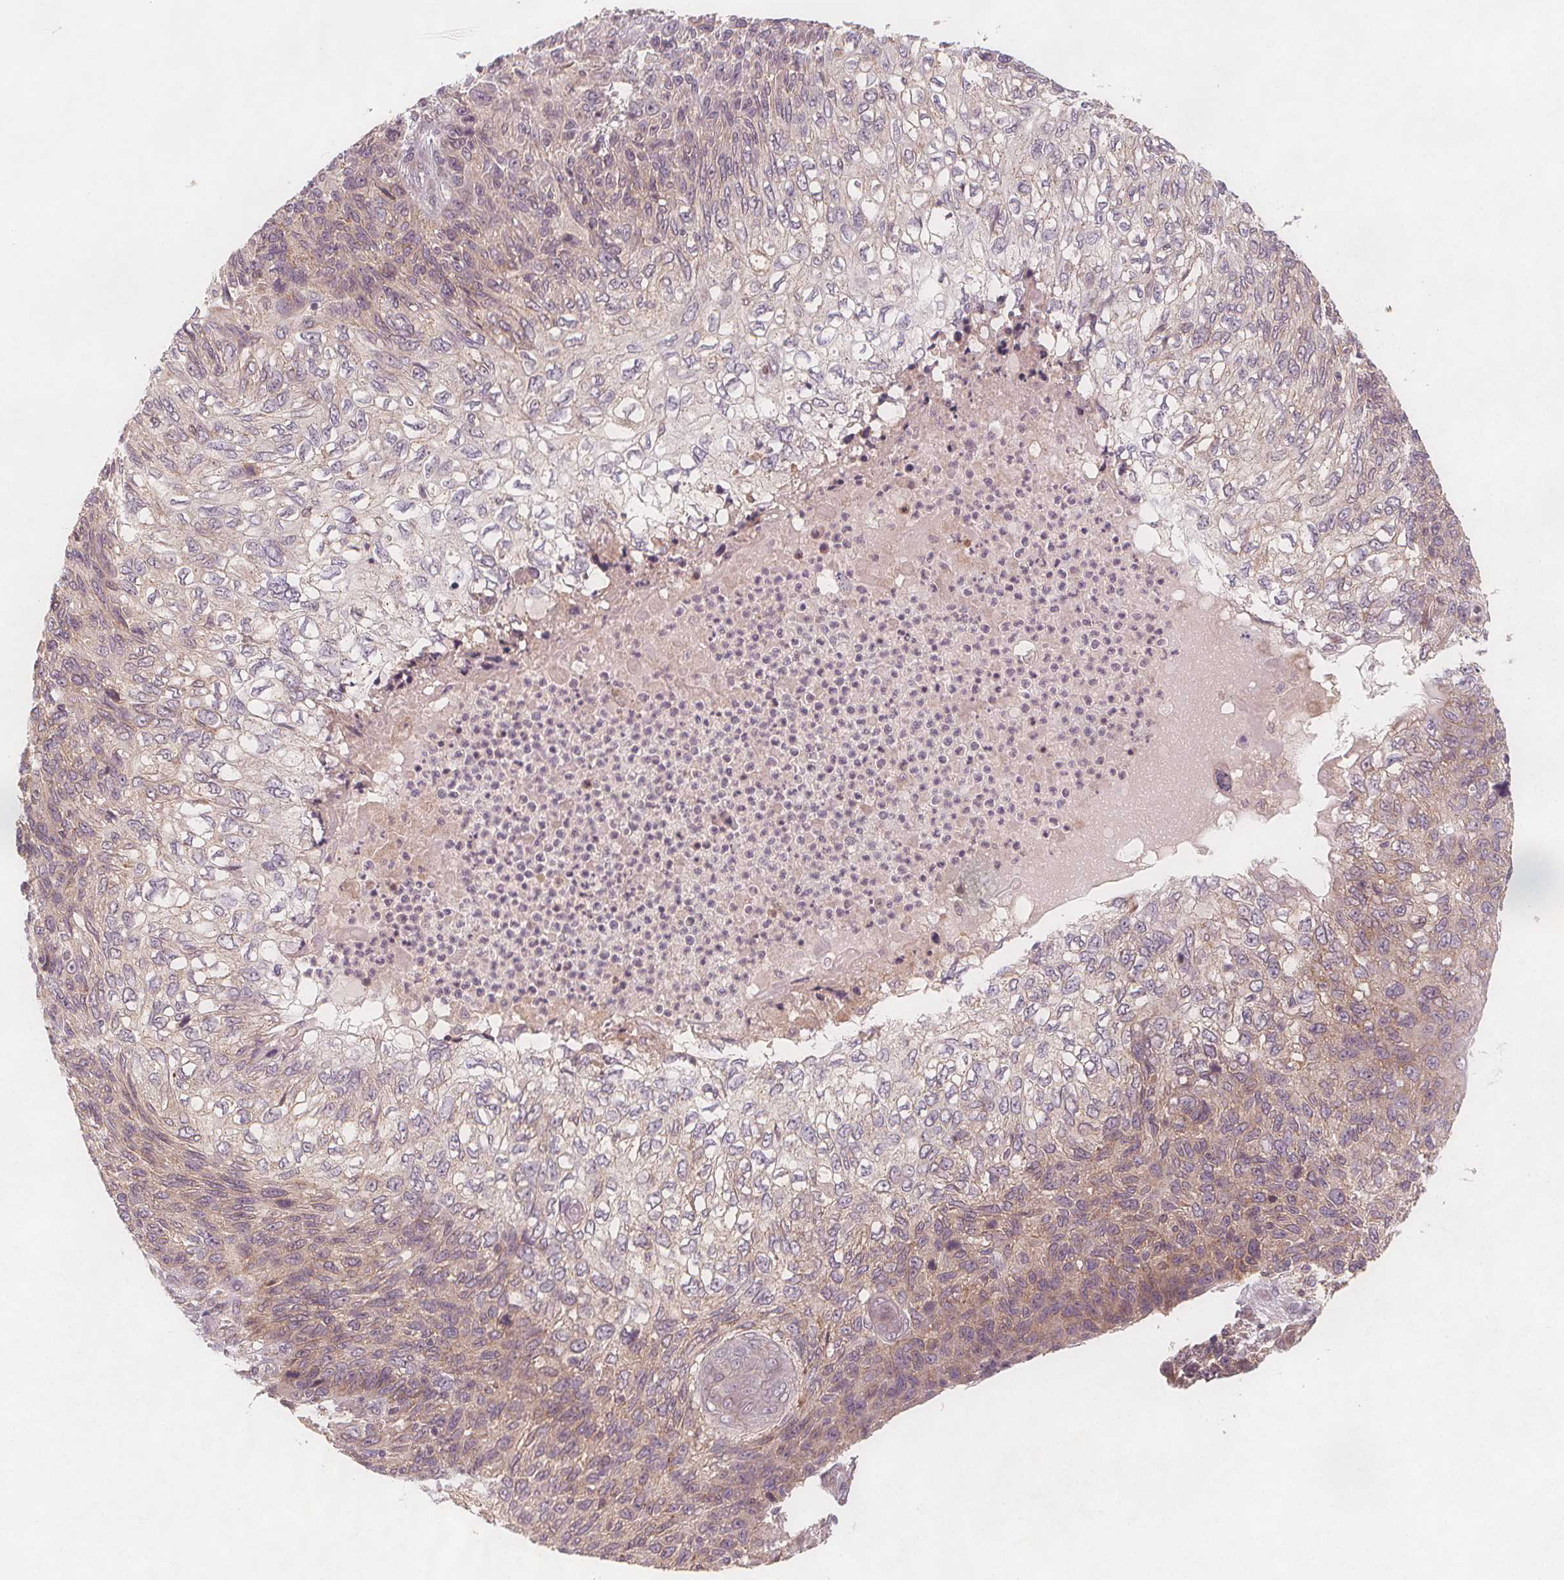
{"staining": {"intensity": "weak", "quantity": "<25%", "location": "cytoplasmic/membranous"}, "tissue": "skin cancer", "cell_type": "Tumor cells", "image_type": "cancer", "snomed": [{"axis": "morphology", "description": "Squamous cell carcinoma, NOS"}, {"axis": "topography", "description": "Skin"}], "caption": "Skin cancer (squamous cell carcinoma) was stained to show a protein in brown. There is no significant expression in tumor cells.", "gene": "NCSTN", "patient": {"sex": "male", "age": 92}}